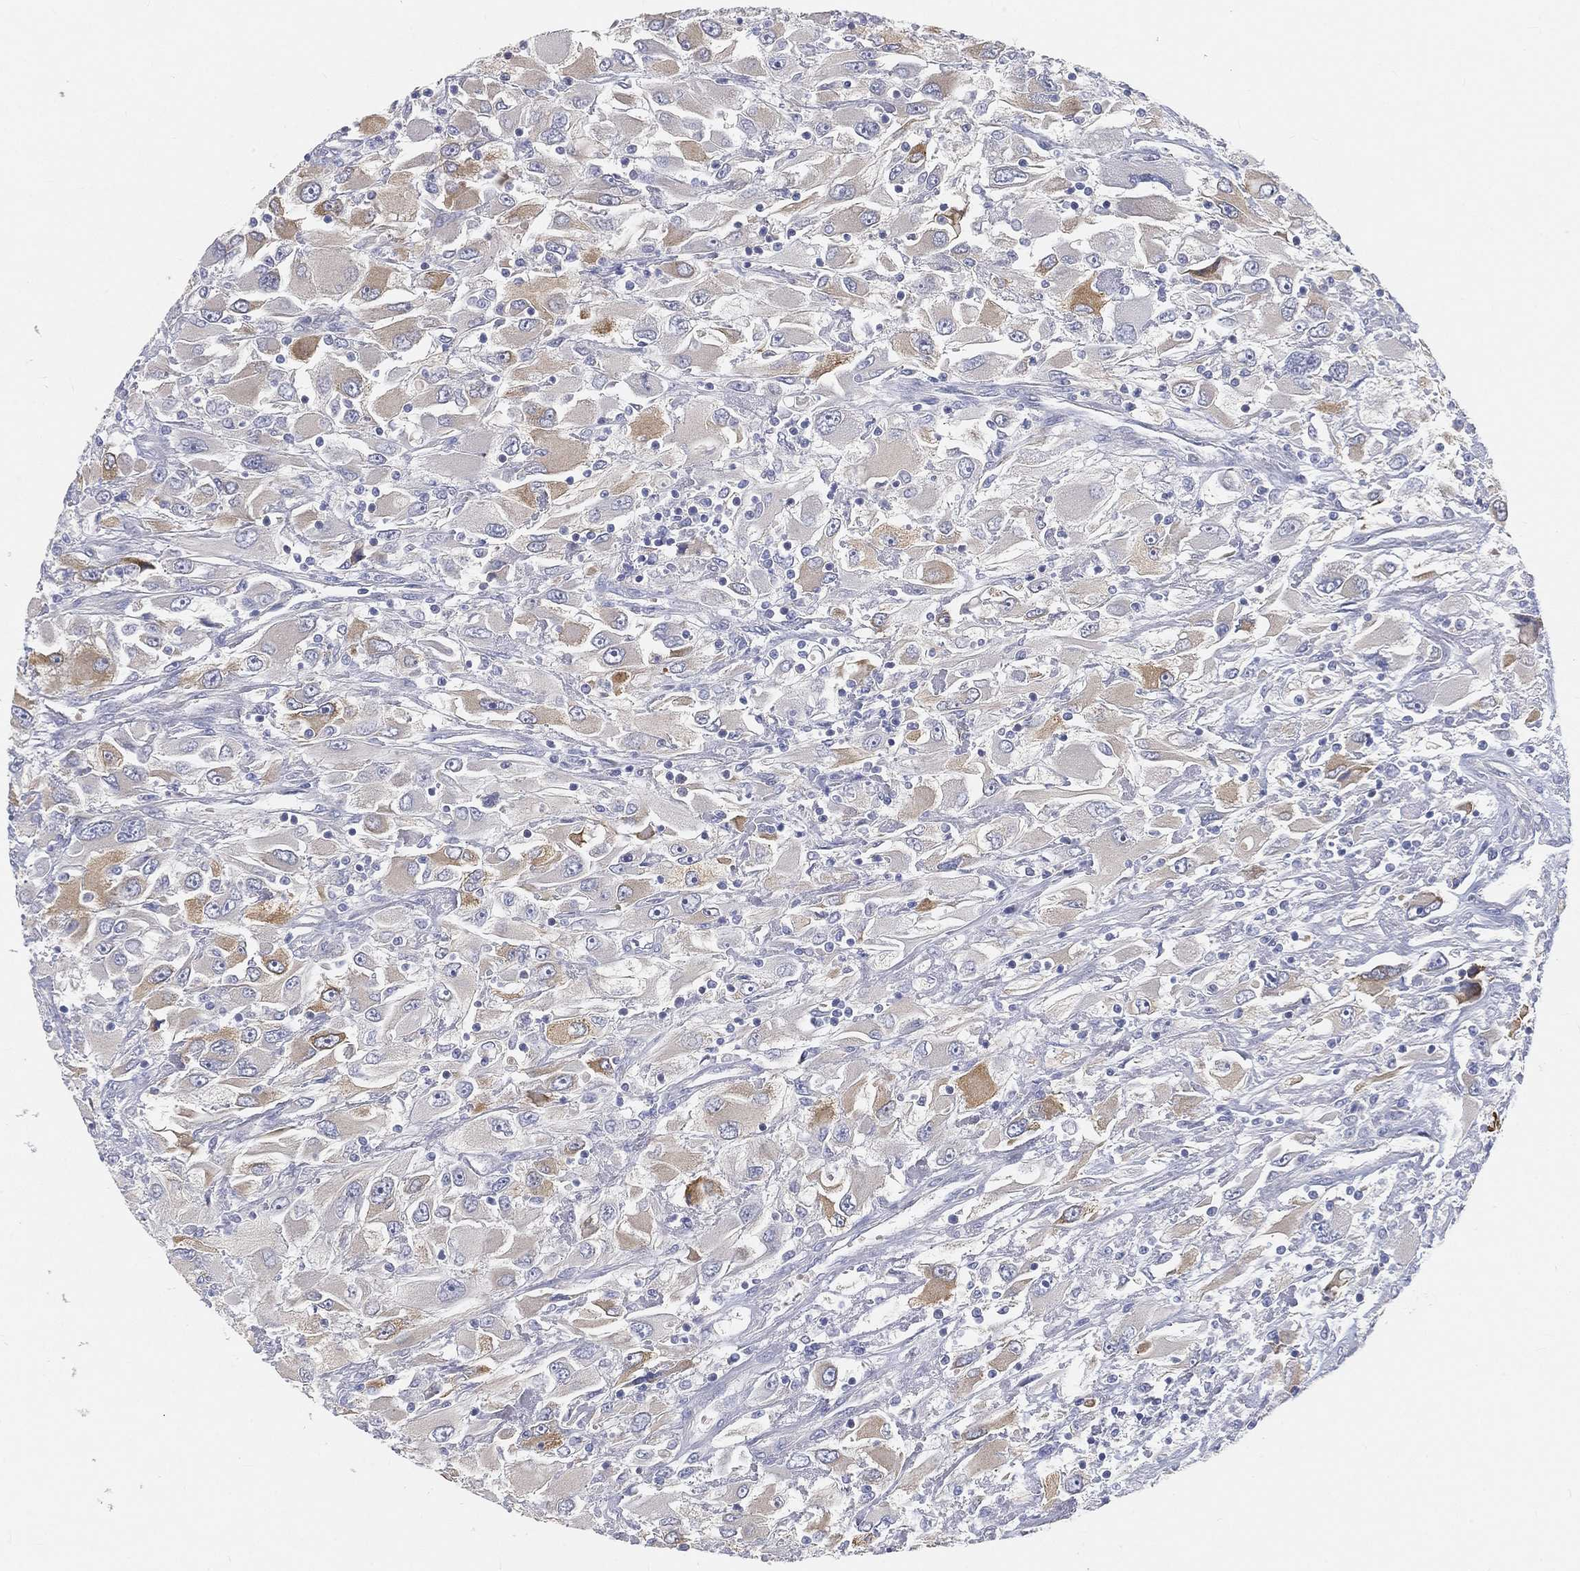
{"staining": {"intensity": "moderate", "quantity": "25%-75%", "location": "cytoplasmic/membranous"}, "tissue": "renal cancer", "cell_type": "Tumor cells", "image_type": "cancer", "snomed": [{"axis": "morphology", "description": "Adenocarcinoma, NOS"}, {"axis": "topography", "description": "Kidney"}], "caption": "A brown stain highlights moderate cytoplasmic/membranous staining of a protein in human renal cancer tumor cells.", "gene": "TMEM25", "patient": {"sex": "female", "age": 52}}